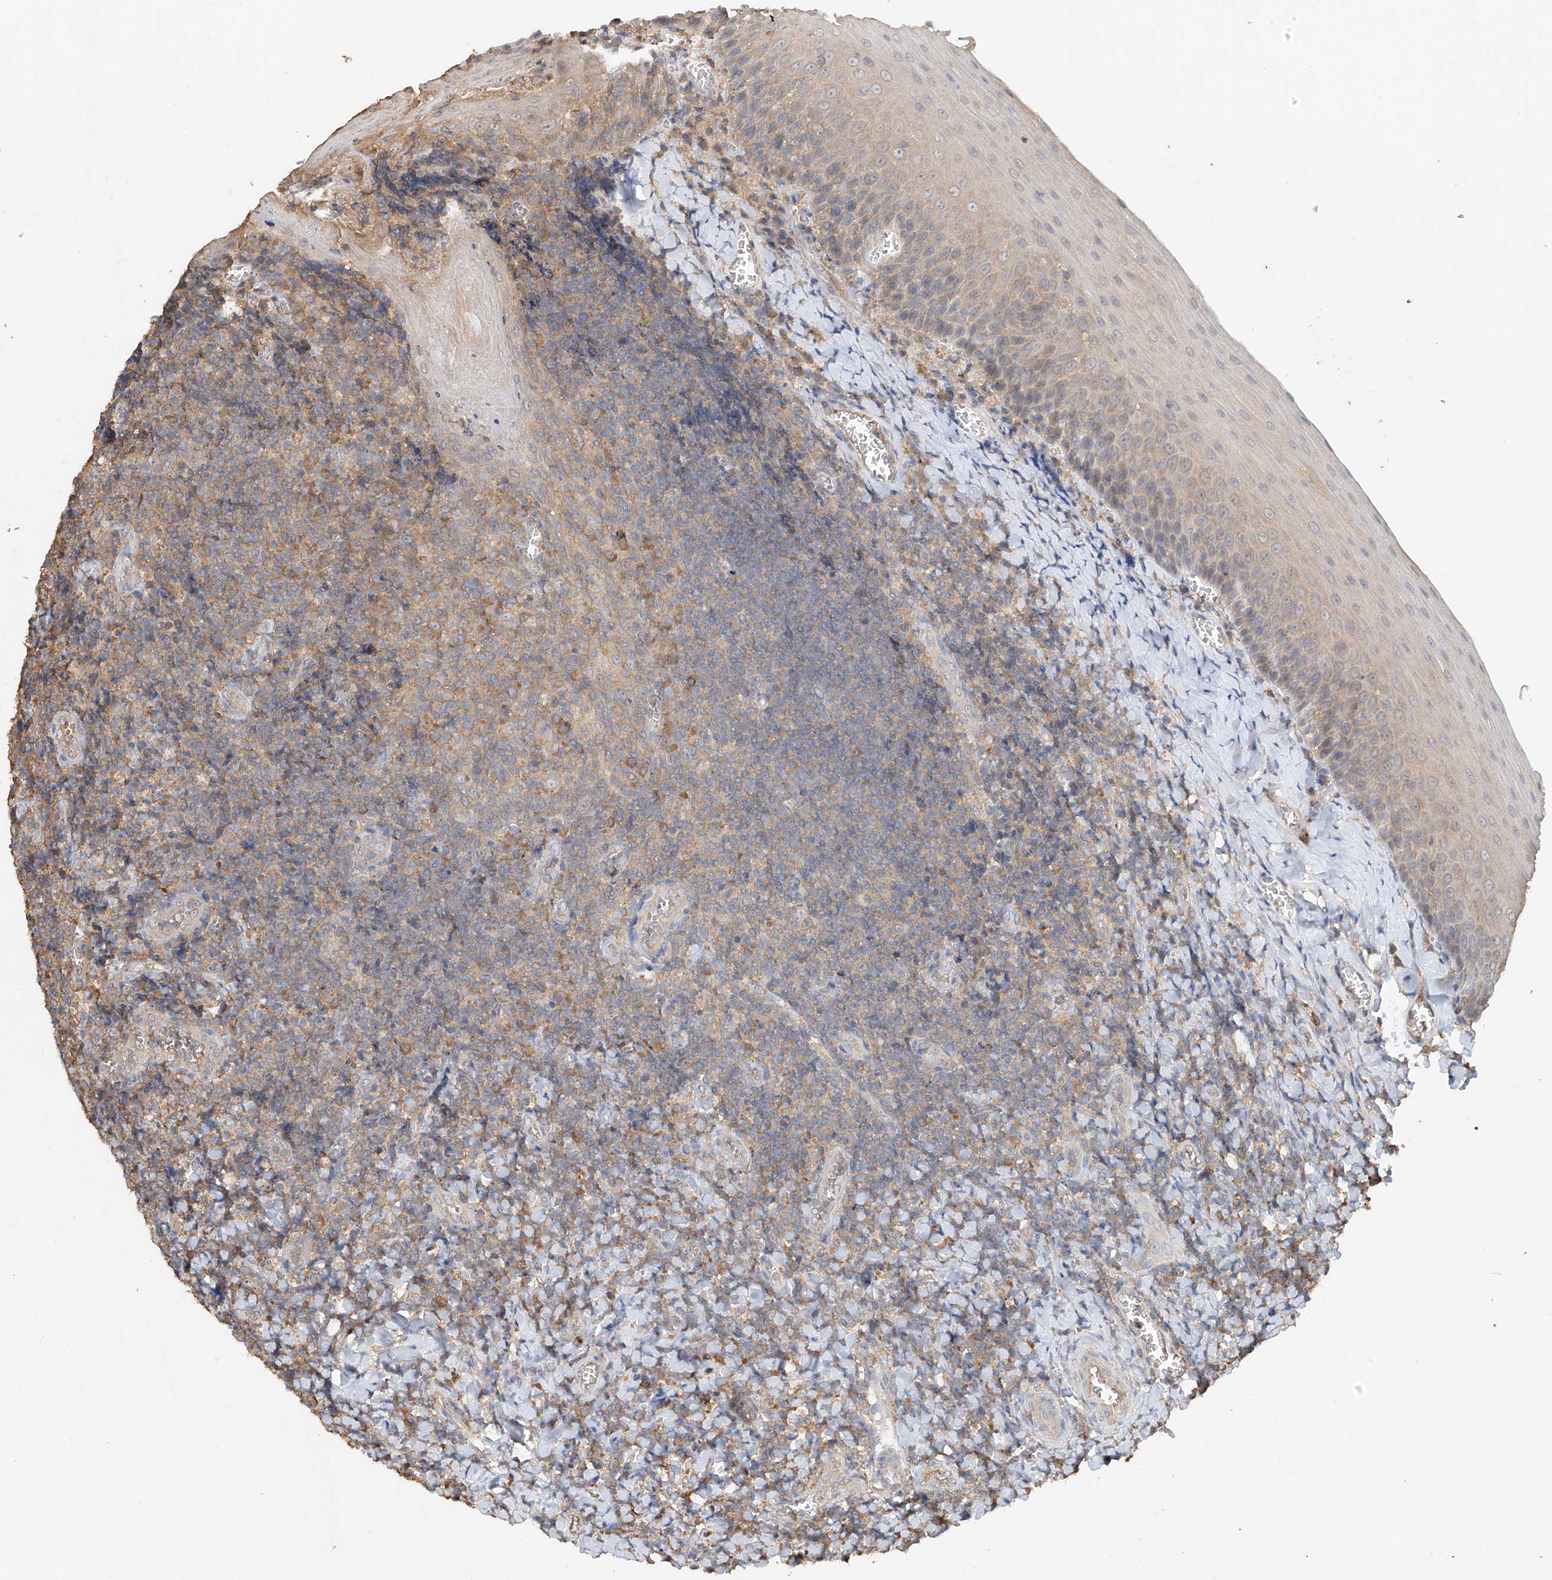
{"staining": {"intensity": "moderate", "quantity": ">75%", "location": "cytoplasmic/membranous"}, "tissue": "tonsil", "cell_type": "Germinal center cells", "image_type": "normal", "snomed": [{"axis": "morphology", "description": "Normal tissue, NOS"}, {"axis": "topography", "description": "Tonsil"}], "caption": "Germinal center cells exhibit medium levels of moderate cytoplasmic/membranous positivity in about >75% of cells in normal tonsil.", "gene": "GNB1L", "patient": {"sex": "male", "age": 27}}